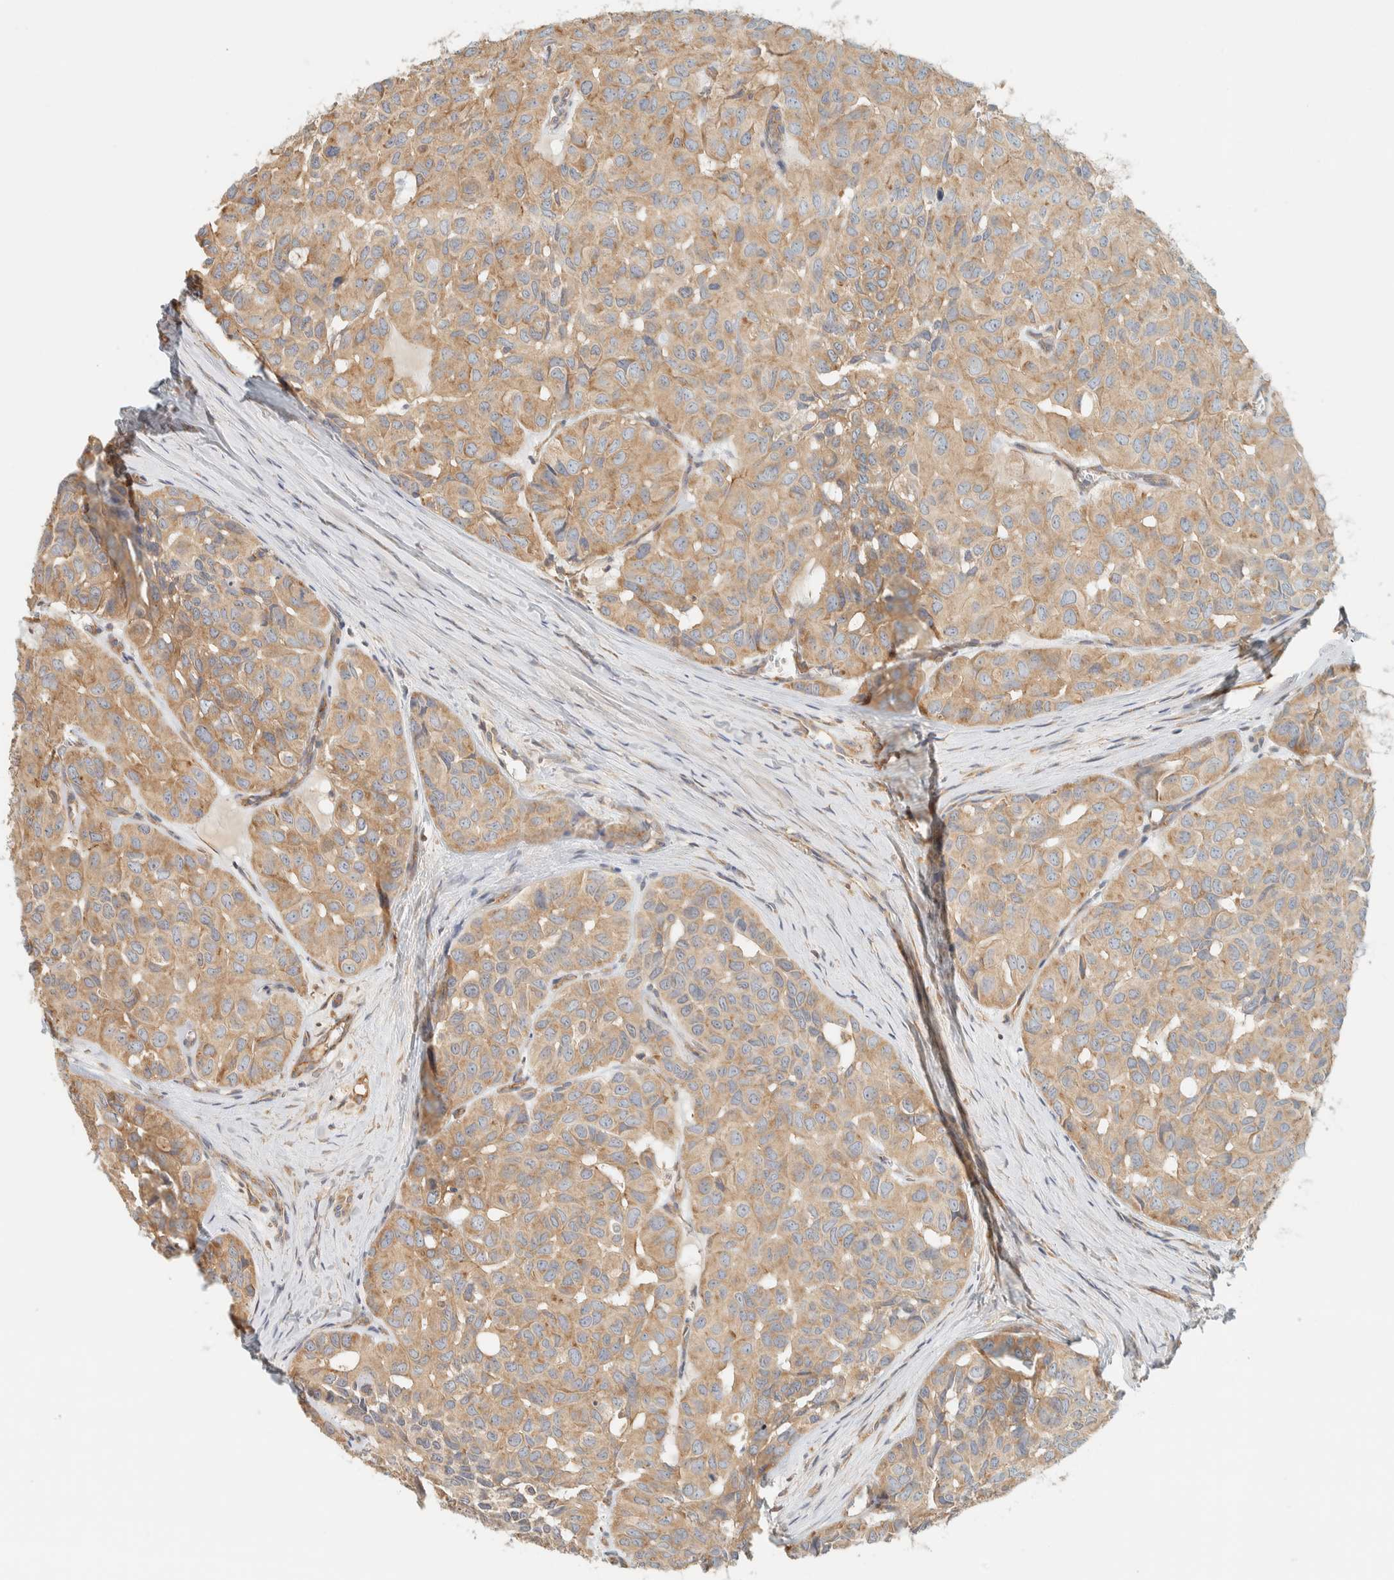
{"staining": {"intensity": "weak", "quantity": ">75%", "location": "cytoplasmic/membranous"}, "tissue": "head and neck cancer", "cell_type": "Tumor cells", "image_type": "cancer", "snomed": [{"axis": "morphology", "description": "Adenocarcinoma, NOS"}, {"axis": "topography", "description": "Salivary gland, NOS"}, {"axis": "topography", "description": "Head-Neck"}], "caption": "Adenocarcinoma (head and neck) stained with immunohistochemistry (IHC) demonstrates weak cytoplasmic/membranous staining in approximately >75% of tumor cells. (IHC, brightfield microscopy, high magnification).", "gene": "LIMA1", "patient": {"sex": "female", "age": 76}}